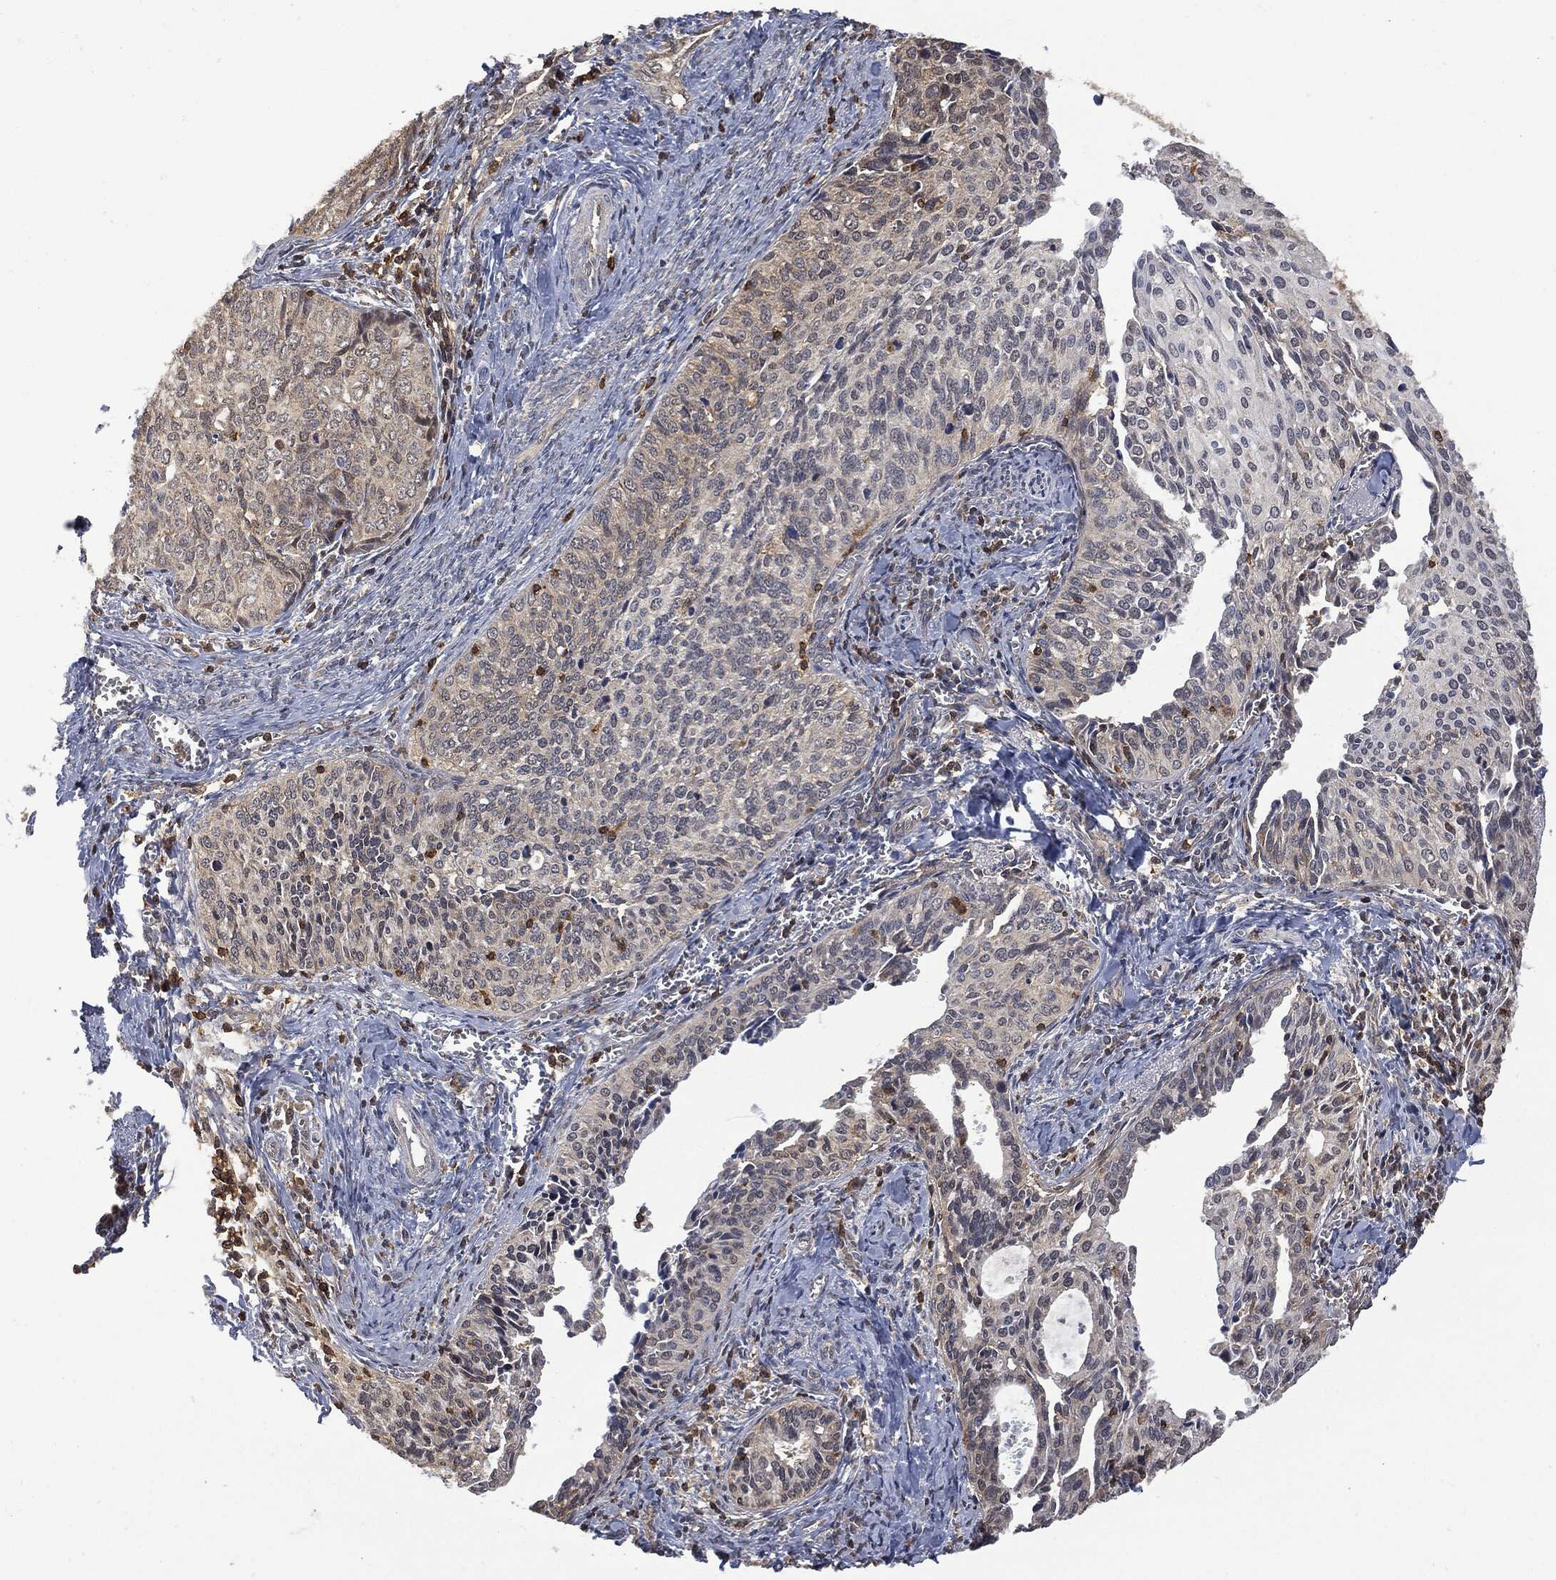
{"staining": {"intensity": "negative", "quantity": "none", "location": "none"}, "tissue": "cervical cancer", "cell_type": "Tumor cells", "image_type": "cancer", "snomed": [{"axis": "morphology", "description": "Squamous cell carcinoma, NOS"}, {"axis": "topography", "description": "Cervix"}], "caption": "An immunohistochemistry histopathology image of cervical cancer (squamous cell carcinoma) is shown. There is no staining in tumor cells of cervical cancer (squamous cell carcinoma).", "gene": "PSMB10", "patient": {"sex": "female", "age": 29}}